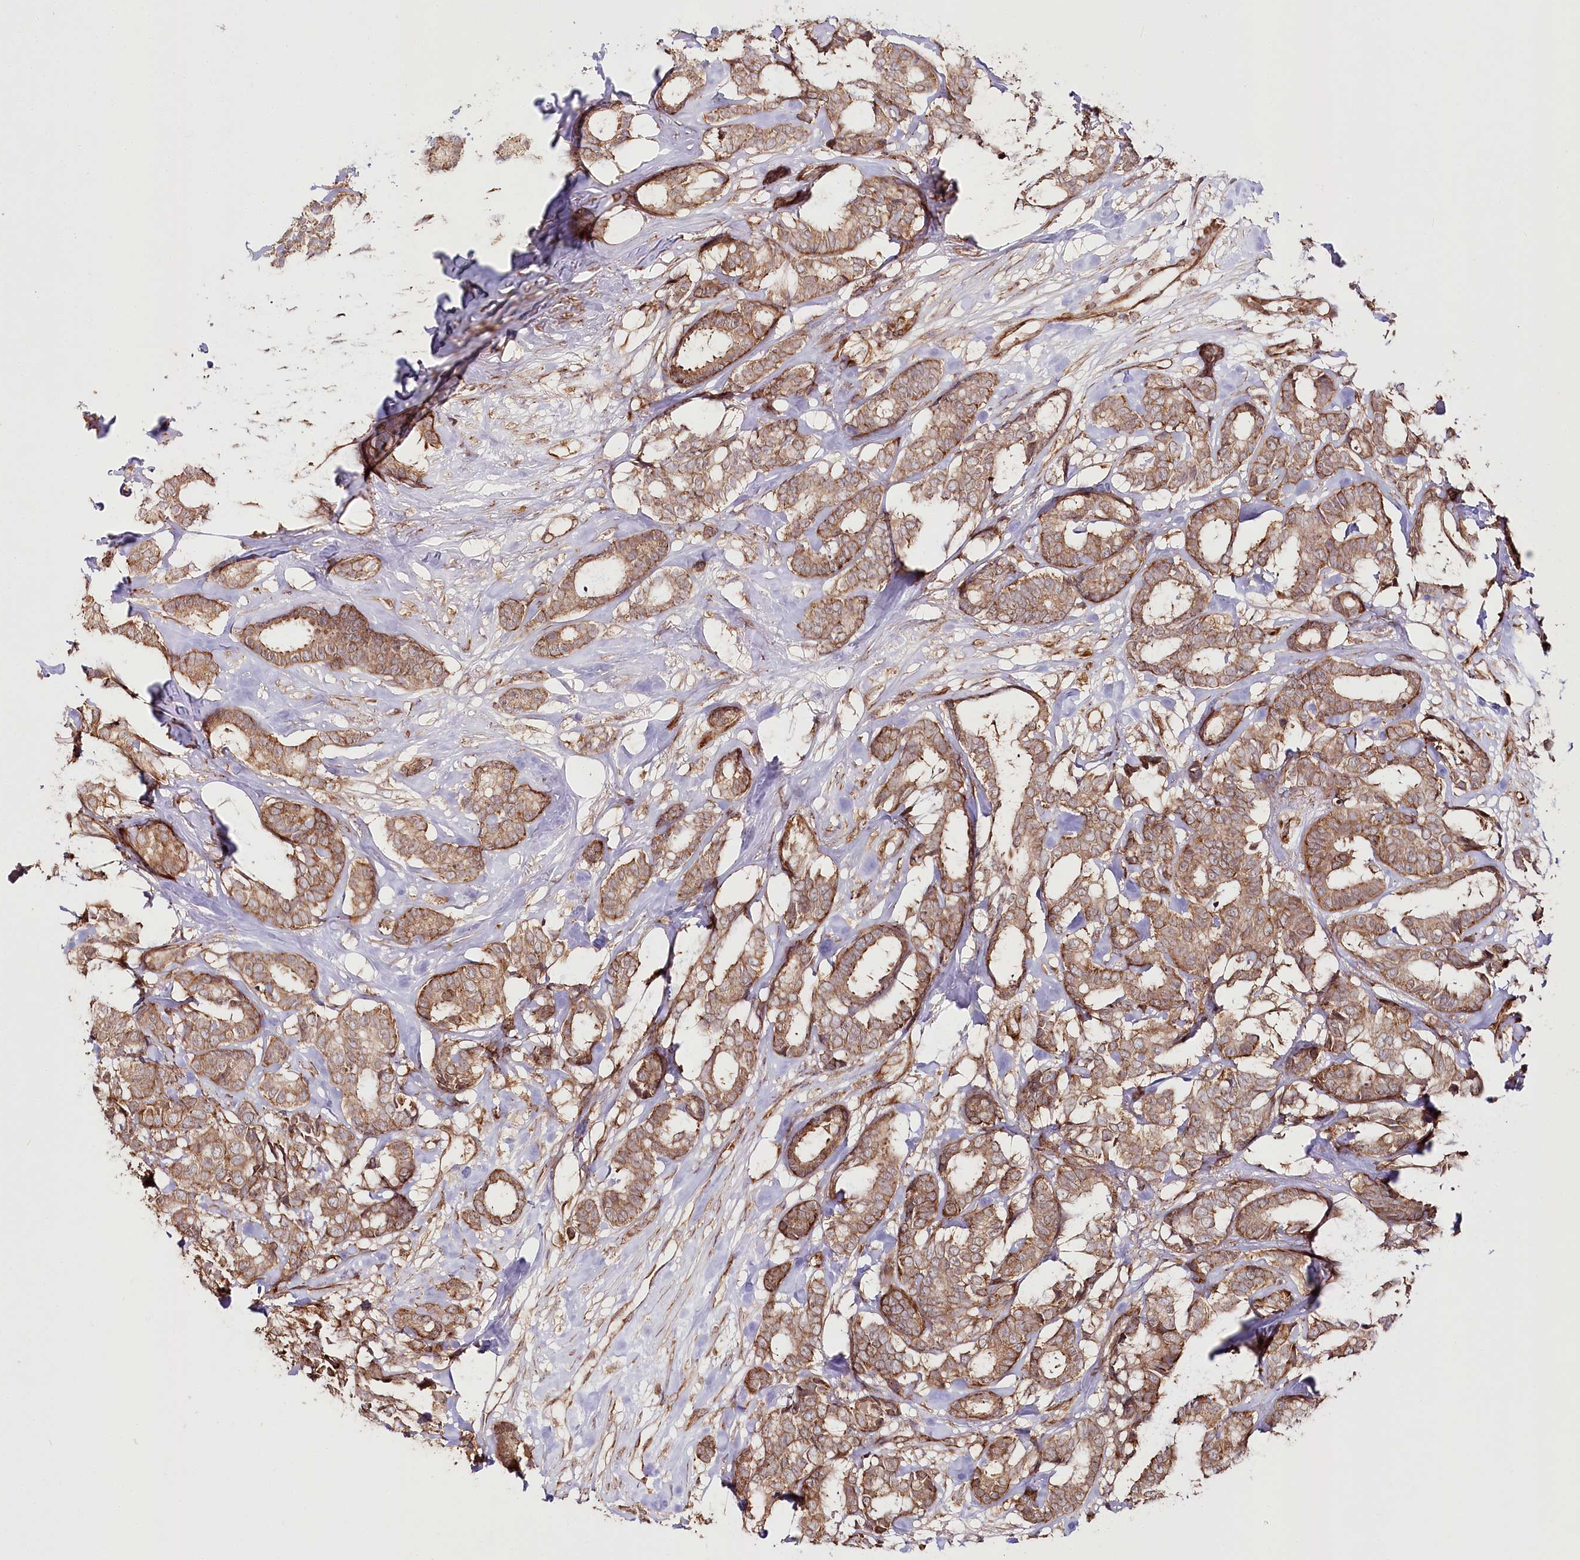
{"staining": {"intensity": "moderate", "quantity": ">75%", "location": "cytoplasmic/membranous"}, "tissue": "breast cancer", "cell_type": "Tumor cells", "image_type": "cancer", "snomed": [{"axis": "morphology", "description": "Duct carcinoma"}, {"axis": "topography", "description": "Breast"}], "caption": "Tumor cells demonstrate moderate cytoplasmic/membranous staining in approximately >75% of cells in intraductal carcinoma (breast).", "gene": "OTUD4", "patient": {"sex": "female", "age": 87}}